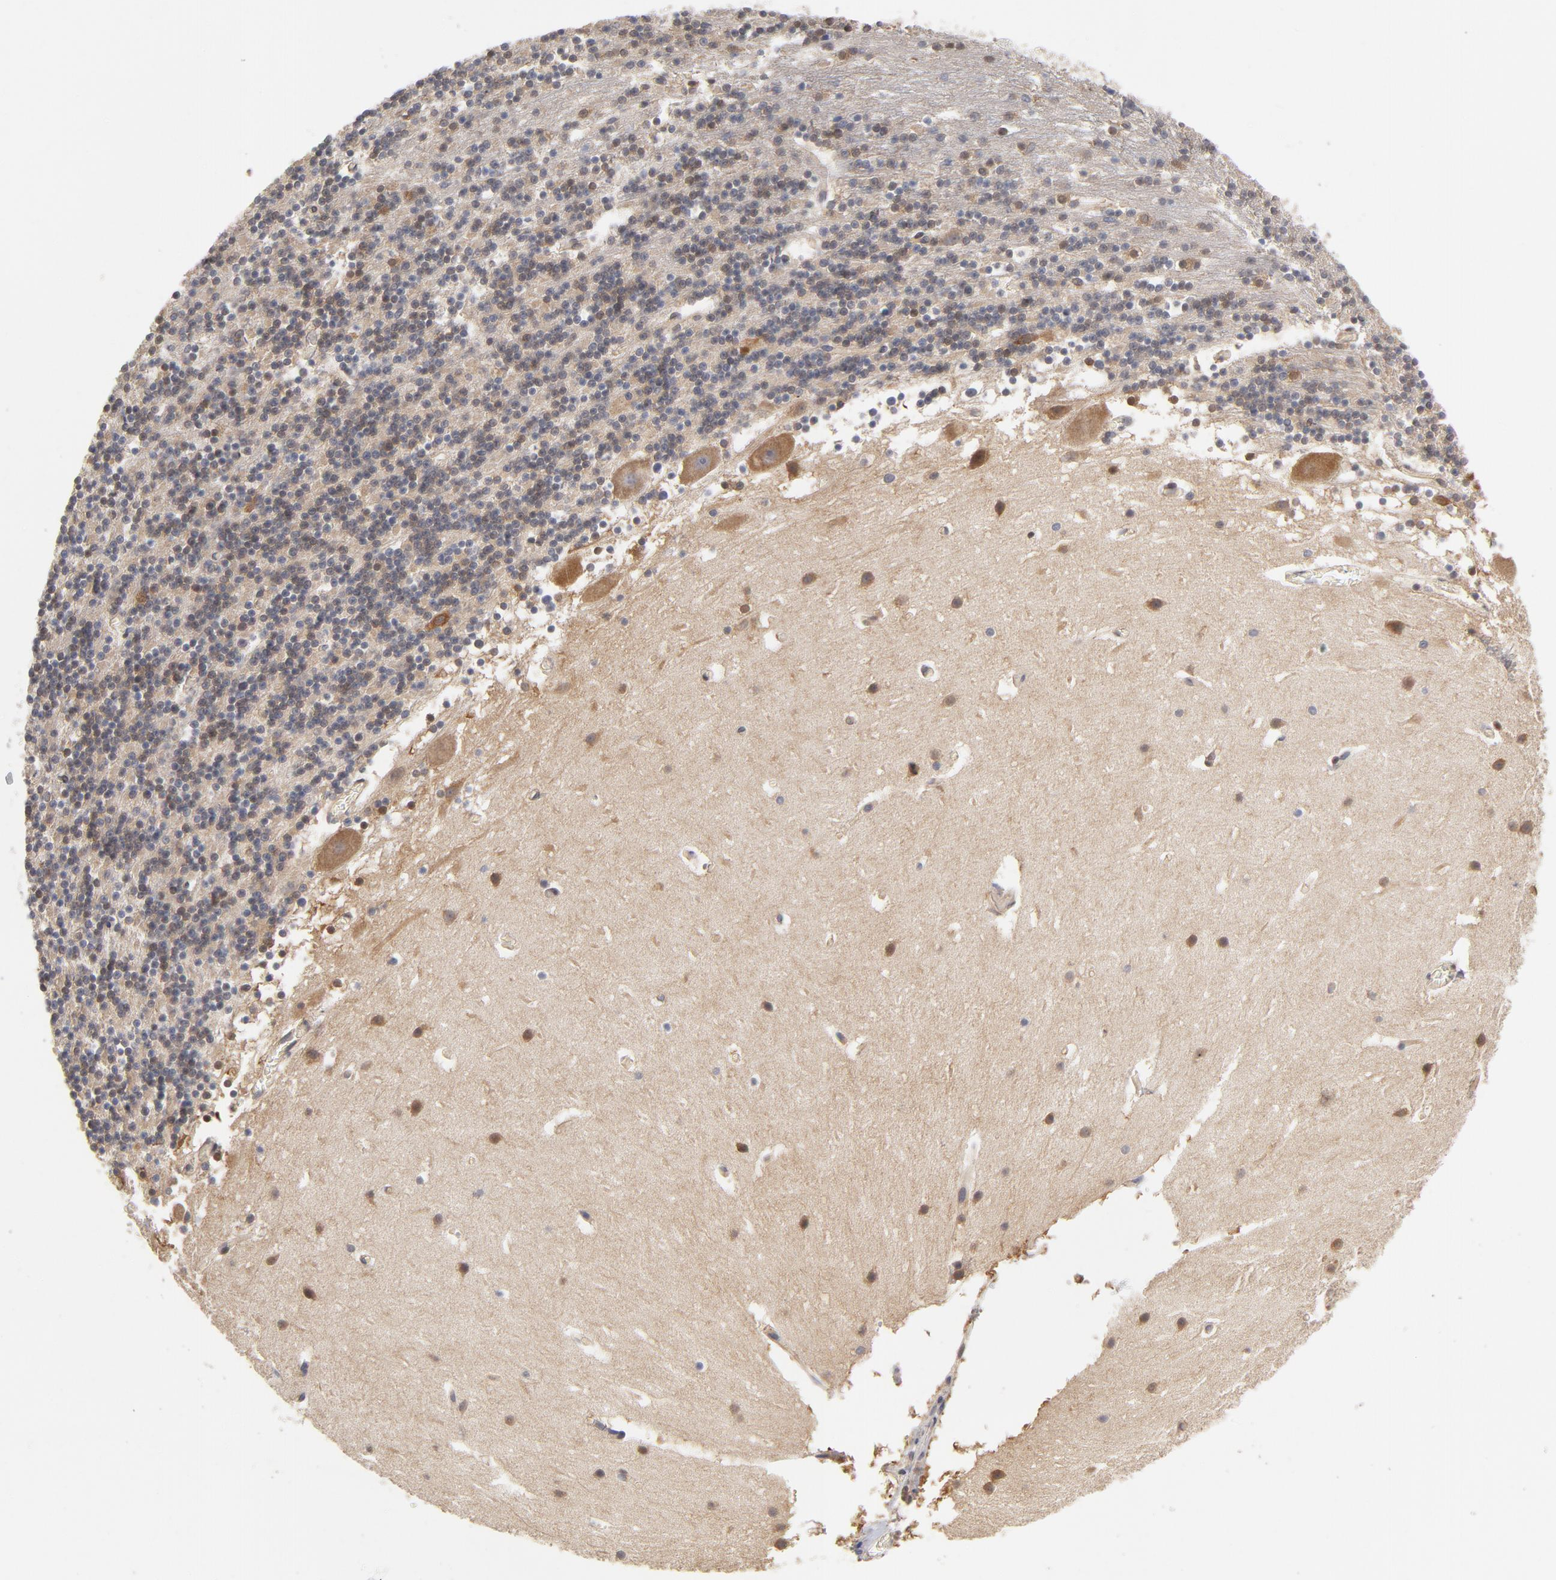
{"staining": {"intensity": "moderate", "quantity": "<25%", "location": "cytoplasmic/membranous"}, "tissue": "cerebellum", "cell_type": "Cells in granular layer", "image_type": "normal", "snomed": [{"axis": "morphology", "description": "Normal tissue, NOS"}, {"axis": "topography", "description": "Cerebellum"}], "caption": "Approximately <25% of cells in granular layer in unremarkable human cerebellum exhibit moderate cytoplasmic/membranous protein staining as visualized by brown immunohistochemical staining.", "gene": "ASMTL", "patient": {"sex": "male", "age": 45}}